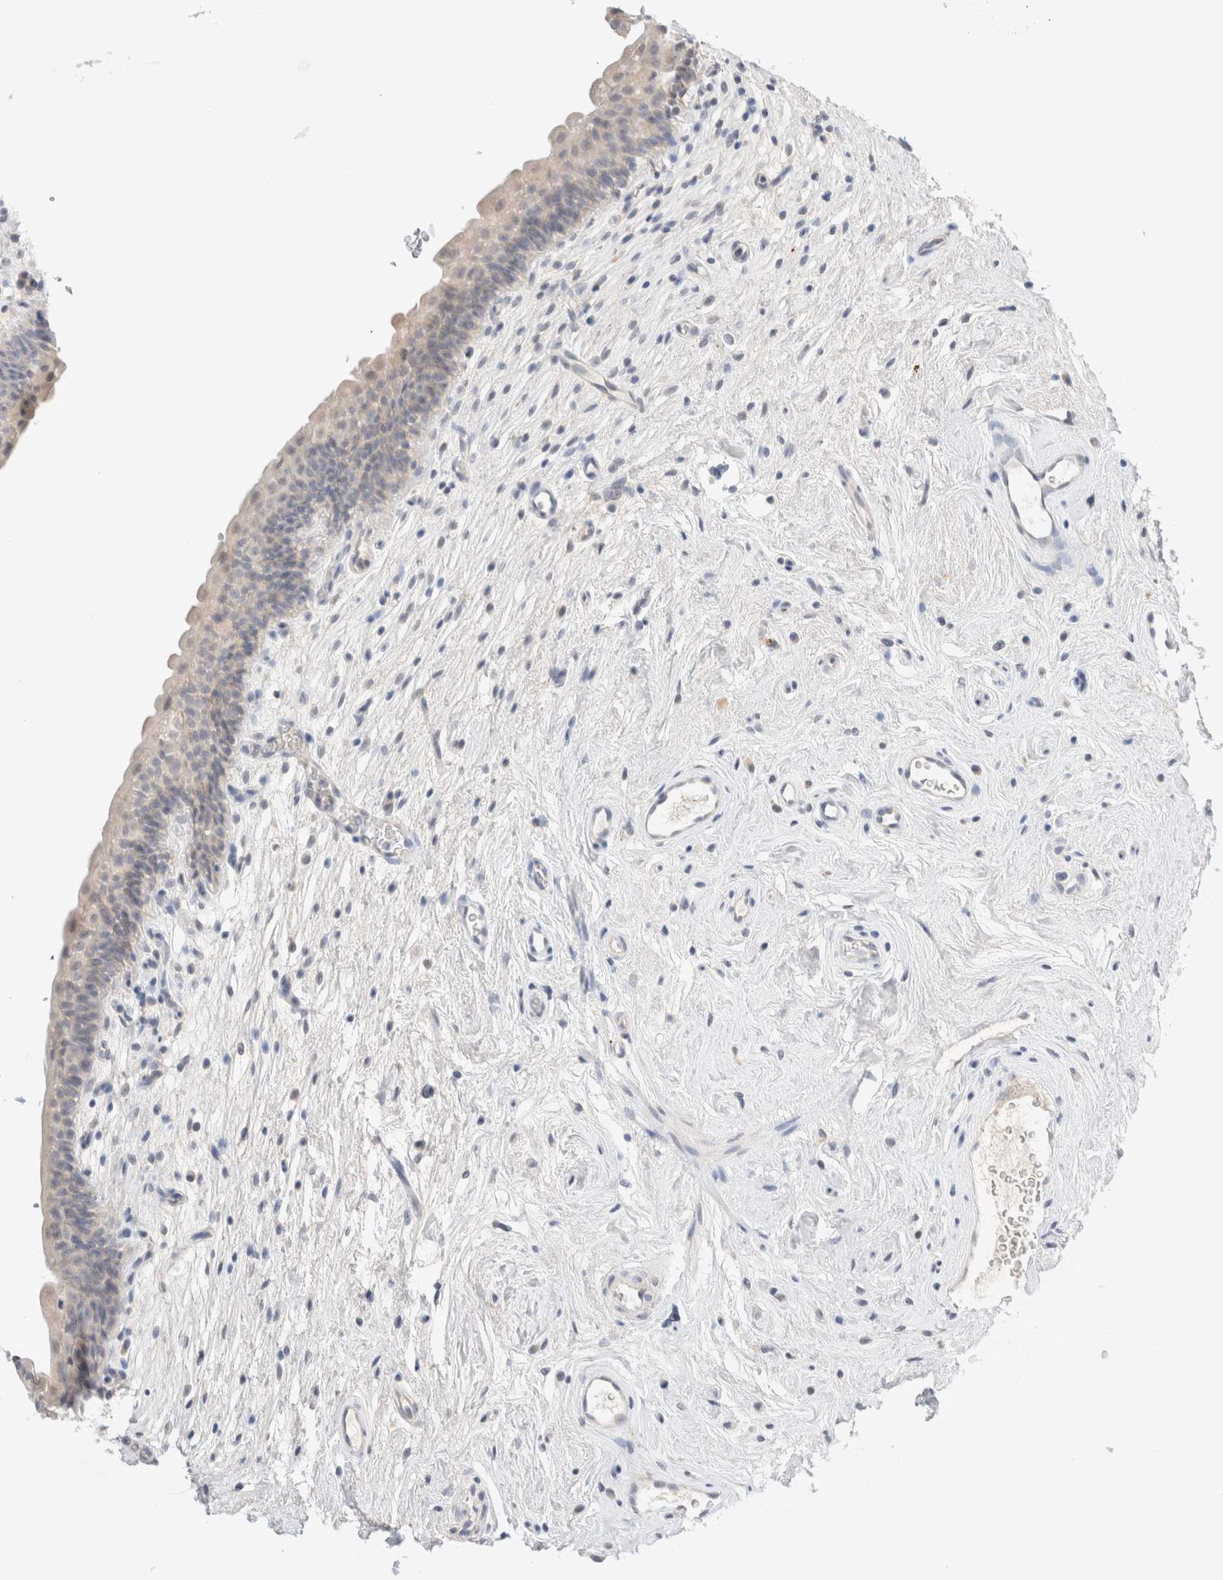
{"staining": {"intensity": "negative", "quantity": "none", "location": "none"}, "tissue": "urinary bladder", "cell_type": "Urothelial cells", "image_type": "normal", "snomed": [{"axis": "morphology", "description": "Normal tissue, NOS"}, {"axis": "topography", "description": "Urinary bladder"}], "caption": "This image is of normal urinary bladder stained with IHC to label a protein in brown with the nuclei are counter-stained blue. There is no positivity in urothelial cells. Nuclei are stained in blue.", "gene": "SPATA20", "patient": {"sex": "male", "age": 83}}